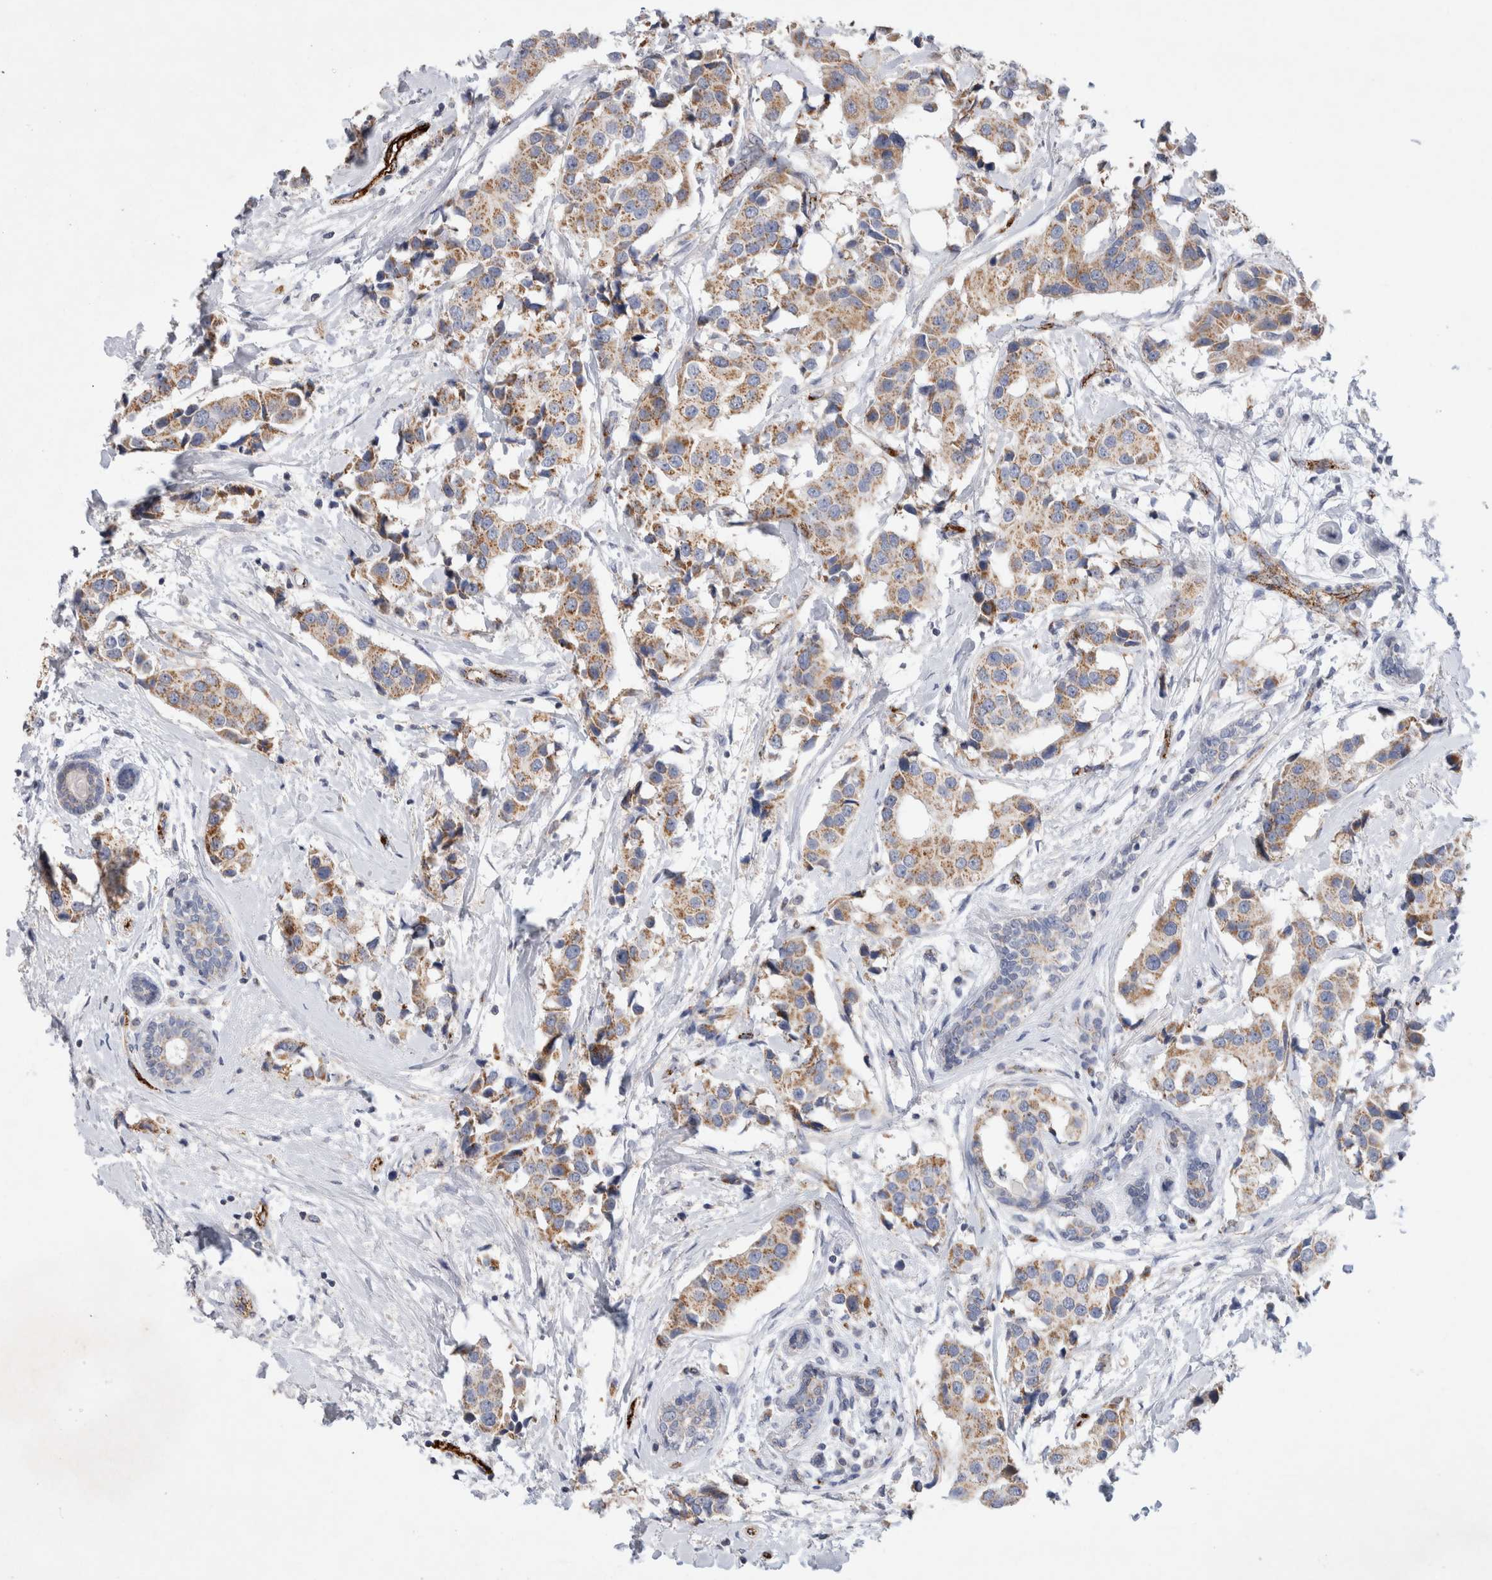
{"staining": {"intensity": "moderate", "quantity": ">75%", "location": "cytoplasmic/membranous"}, "tissue": "breast cancer", "cell_type": "Tumor cells", "image_type": "cancer", "snomed": [{"axis": "morphology", "description": "Normal tissue, NOS"}, {"axis": "morphology", "description": "Duct carcinoma"}, {"axis": "topography", "description": "Breast"}], "caption": "A medium amount of moderate cytoplasmic/membranous expression is seen in approximately >75% of tumor cells in infiltrating ductal carcinoma (breast) tissue.", "gene": "IARS2", "patient": {"sex": "female", "age": 39}}